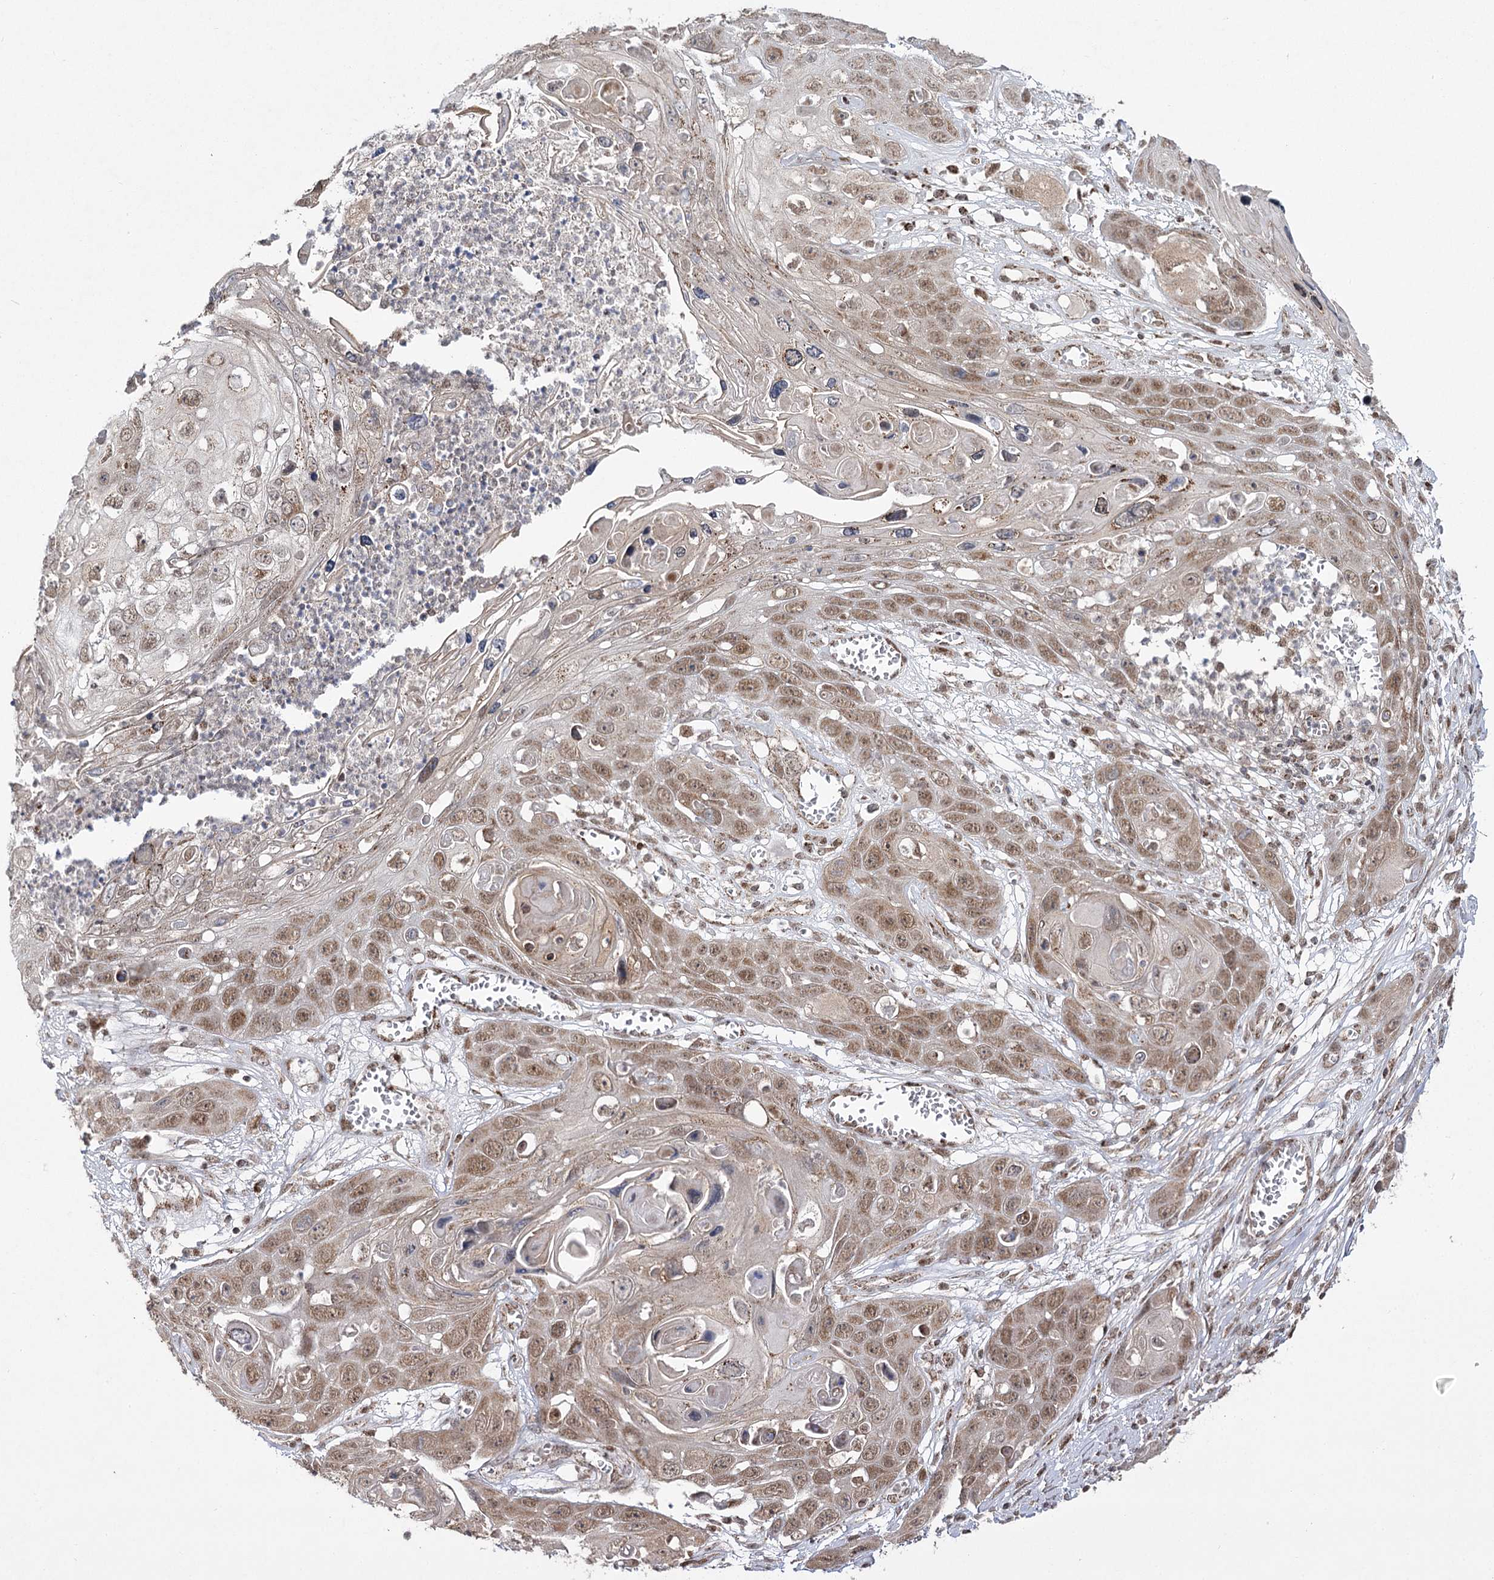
{"staining": {"intensity": "moderate", "quantity": ">75%", "location": "nuclear"}, "tissue": "skin cancer", "cell_type": "Tumor cells", "image_type": "cancer", "snomed": [{"axis": "morphology", "description": "Squamous cell carcinoma, NOS"}, {"axis": "topography", "description": "Skin"}], "caption": "Immunohistochemistry of squamous cell carcinoma (skin) shows medium levels of moderate nuclear staining in about >75% of tumor cells.", "gene": "SLC4A1AP", "patient": {"sex": "male", "age": 55}}